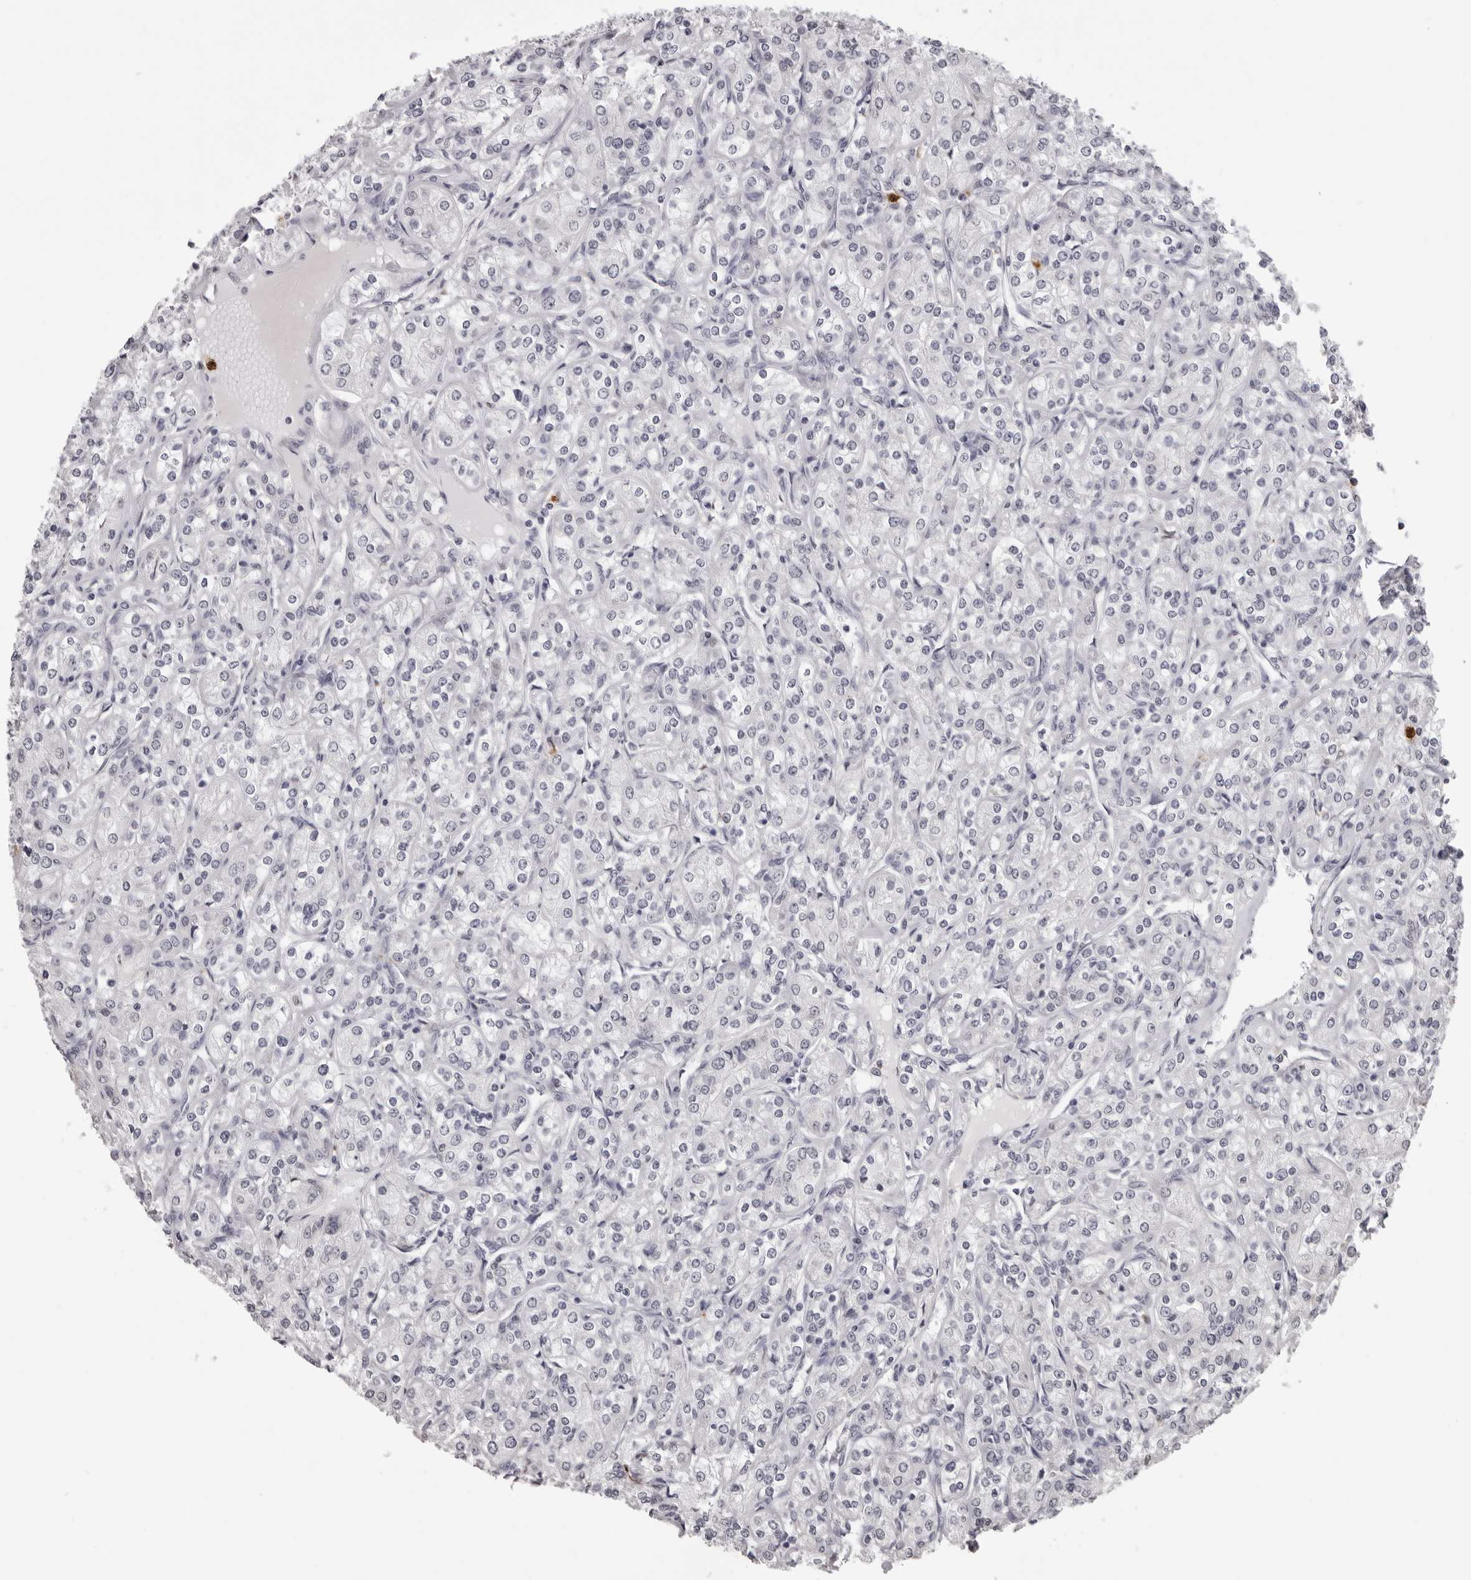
{"staining": {"intensity": "negative", "quantity": "none", "location": "none"}, "tissue": "renal cancer", "cell_type": "Tumor cells", "image_type": "cancer", "snomed": [{"axis": "morphology", "description": "Adenocarcinoma, NOS"}, {"axis": "topography", "description": "Kidney"}], "caption": "Renal cancer was stained to show a protein in brown. There is no significant expression in tumor cells.", "gene": "IL31", "patient": {"sex": "male", "age": 77}}